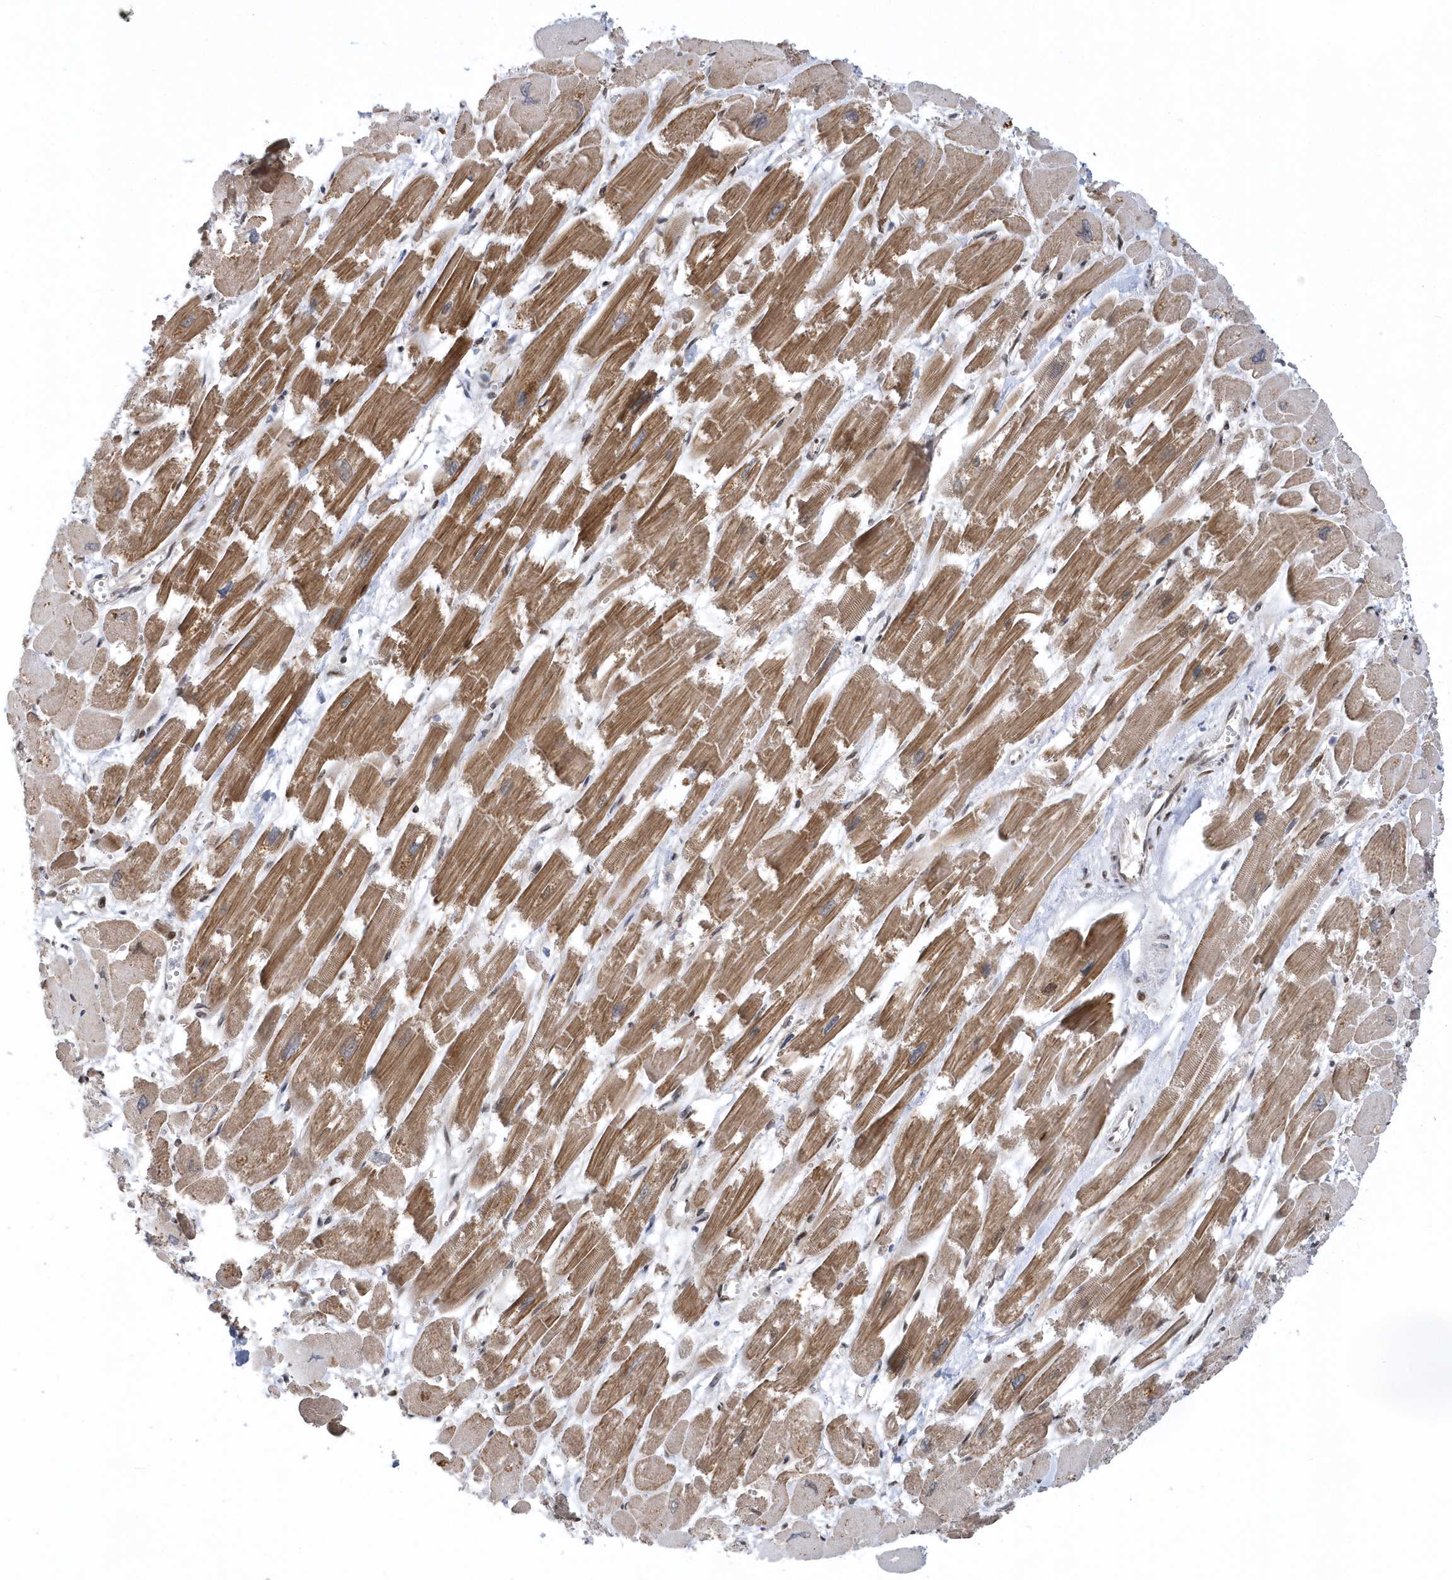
{"staining": {"intensity": "moderate", "quantity": ">75%", "location": "cytoplasmic/membranous"}, "tissue": "heart muscle", "cell_type": "Cardiomyocytes", "image_type": "normal", "snomed": [{"axis": "morphology", "description": "Normal tissue, NOS"}, {"axis": "topography", "description": "Heart"}], "caption": "Brown immunohistochemical staining in benign human heart muscle shows moderate cytoplasmic/membranous staining in about >75% of cardiomyocytes.", "gene": "PHF1", "patient": {"sex": "male", "age": 54}}